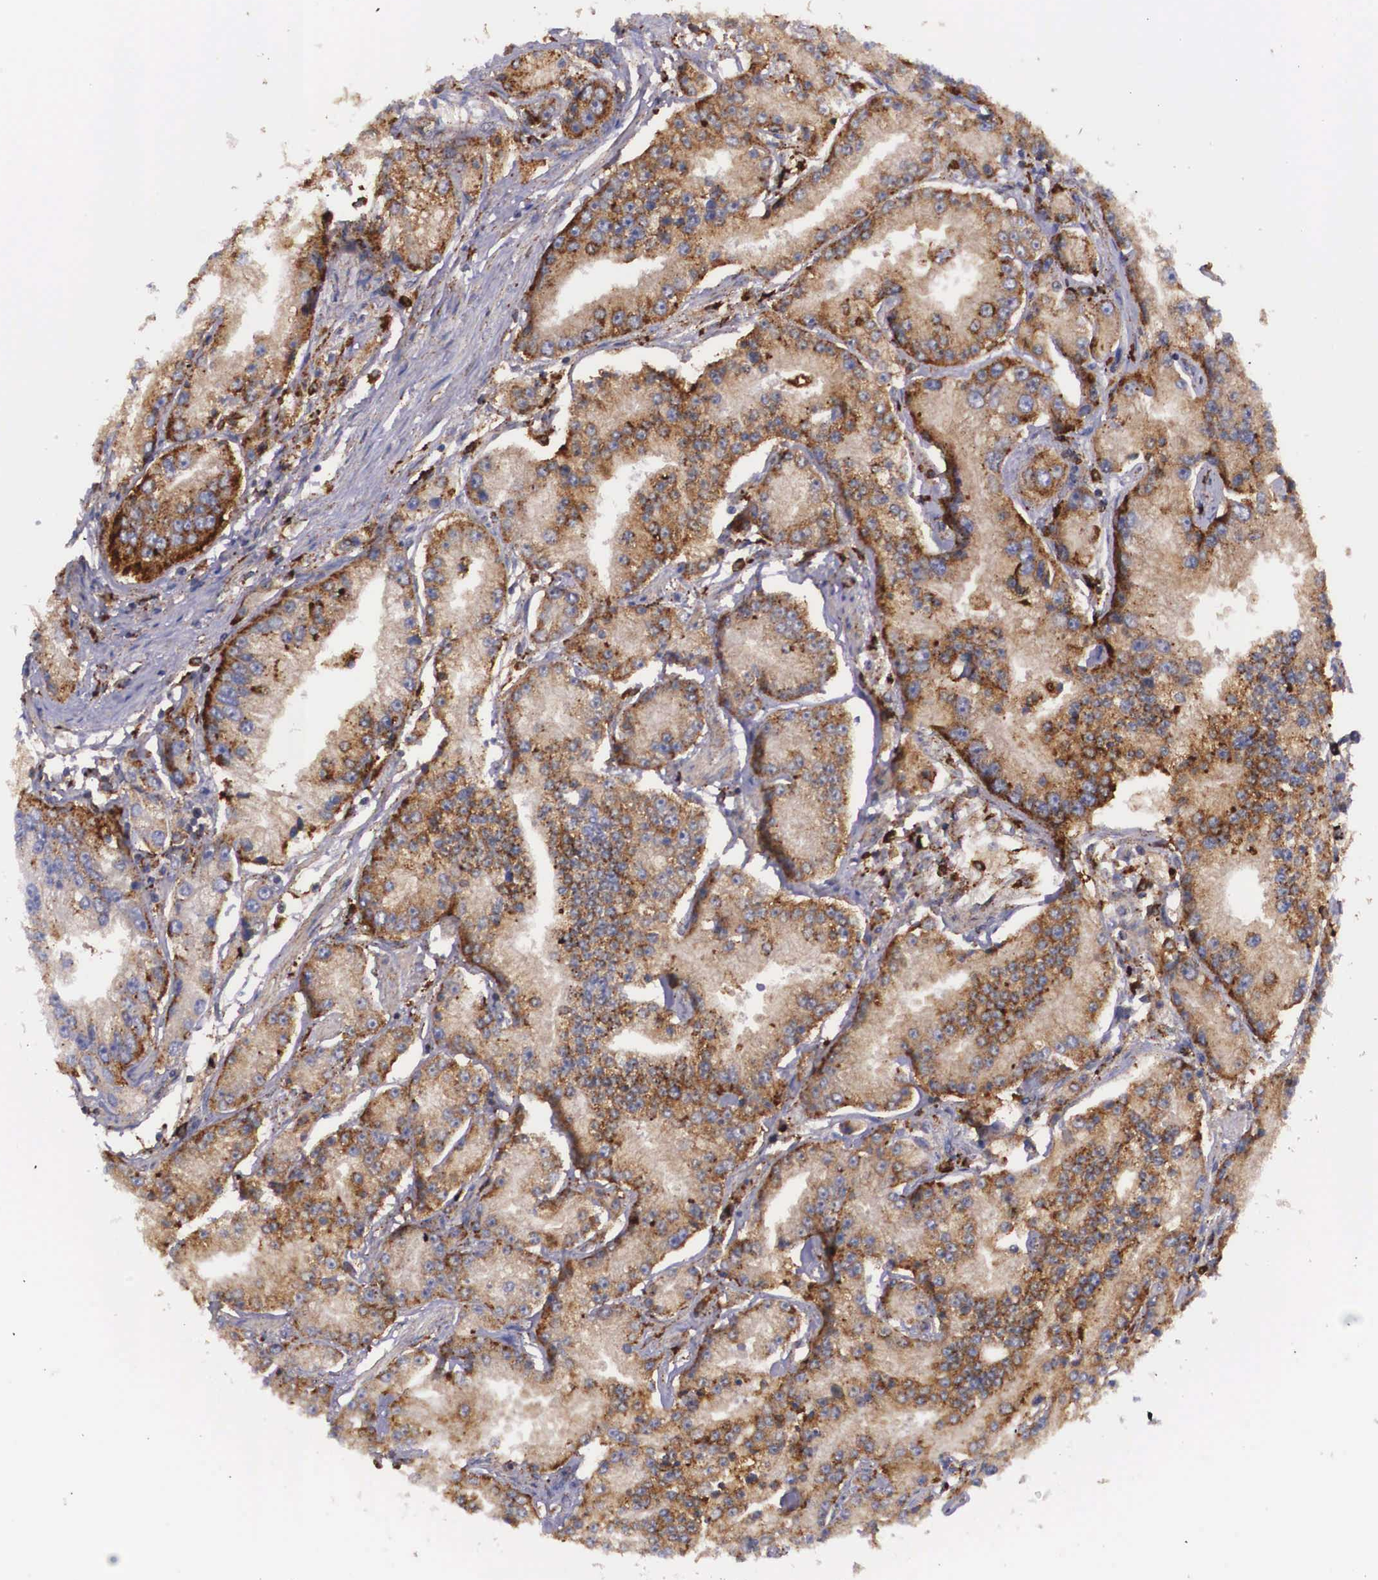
{"staining": {"intensity": "moderate", "quantity": ">75%", "location": "cytoplasmic/membranous"}, "tissue": "prostate cancer", "cell_type": "Tumor cells", "image_type": "cancer", "snomed": [{"axis": "morphology", "description": "Adenocarcinoma, Medium grade"}, {"axis": "topography", "description": "Prostate"}], "caption": "IHC image of neoplastic tissue: prostate cancer (adenocarcinoma (medium-grade)) stained using immunohistochemistry (IHC) exhibits medium levels of moderate protein expression localized specifically in the cytoplasmic/membranous of tumor cells, appearing as a cytoplasmic/membranous brown color.", "gene": "NAGA", "patient": {"sex": "male", "age": 72}}